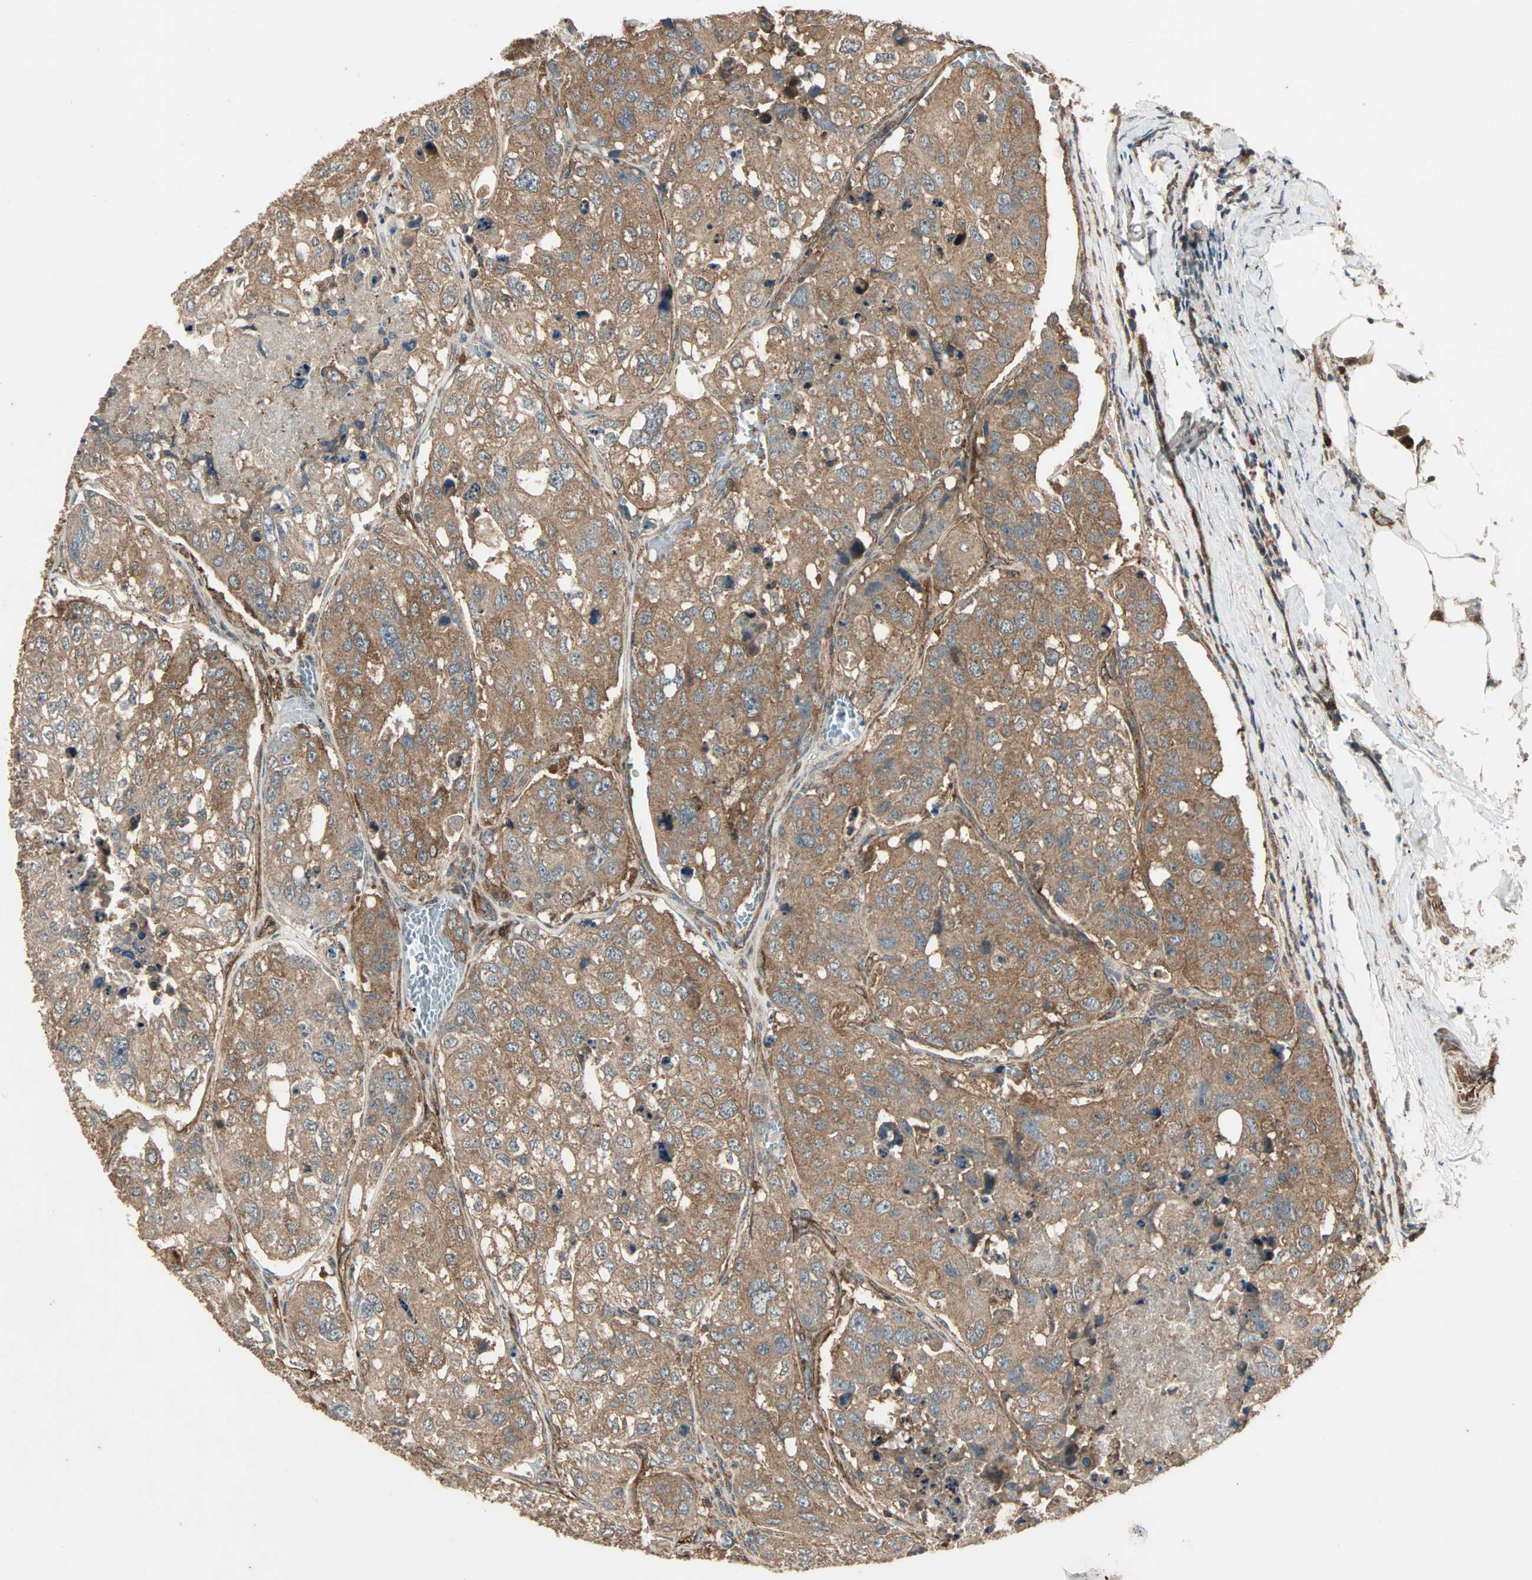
{"staining": {"intensity": "moderate", "quantity": ">75%", "location": "cytoplasmic/membranous"}, "tissue": "urothelial cancer", "cell_type": "Tumor cells", "image_type": "cancer", "snomed": [{"axis": "morphology", "description": "Urothelial carcinoma, High grade"}, {"axis": "topography", "description": "Lymph node"}, {"axis": "topography", "description": "Urinary bladder"}], "caption": "IHC of urothelial cancer demonstrates medium levels of moderate cytoplasmic/membranous expression in approximately >75% of tumor cells.", "gene": "GCK", "patient": {"sex": "male", "age": 51}}